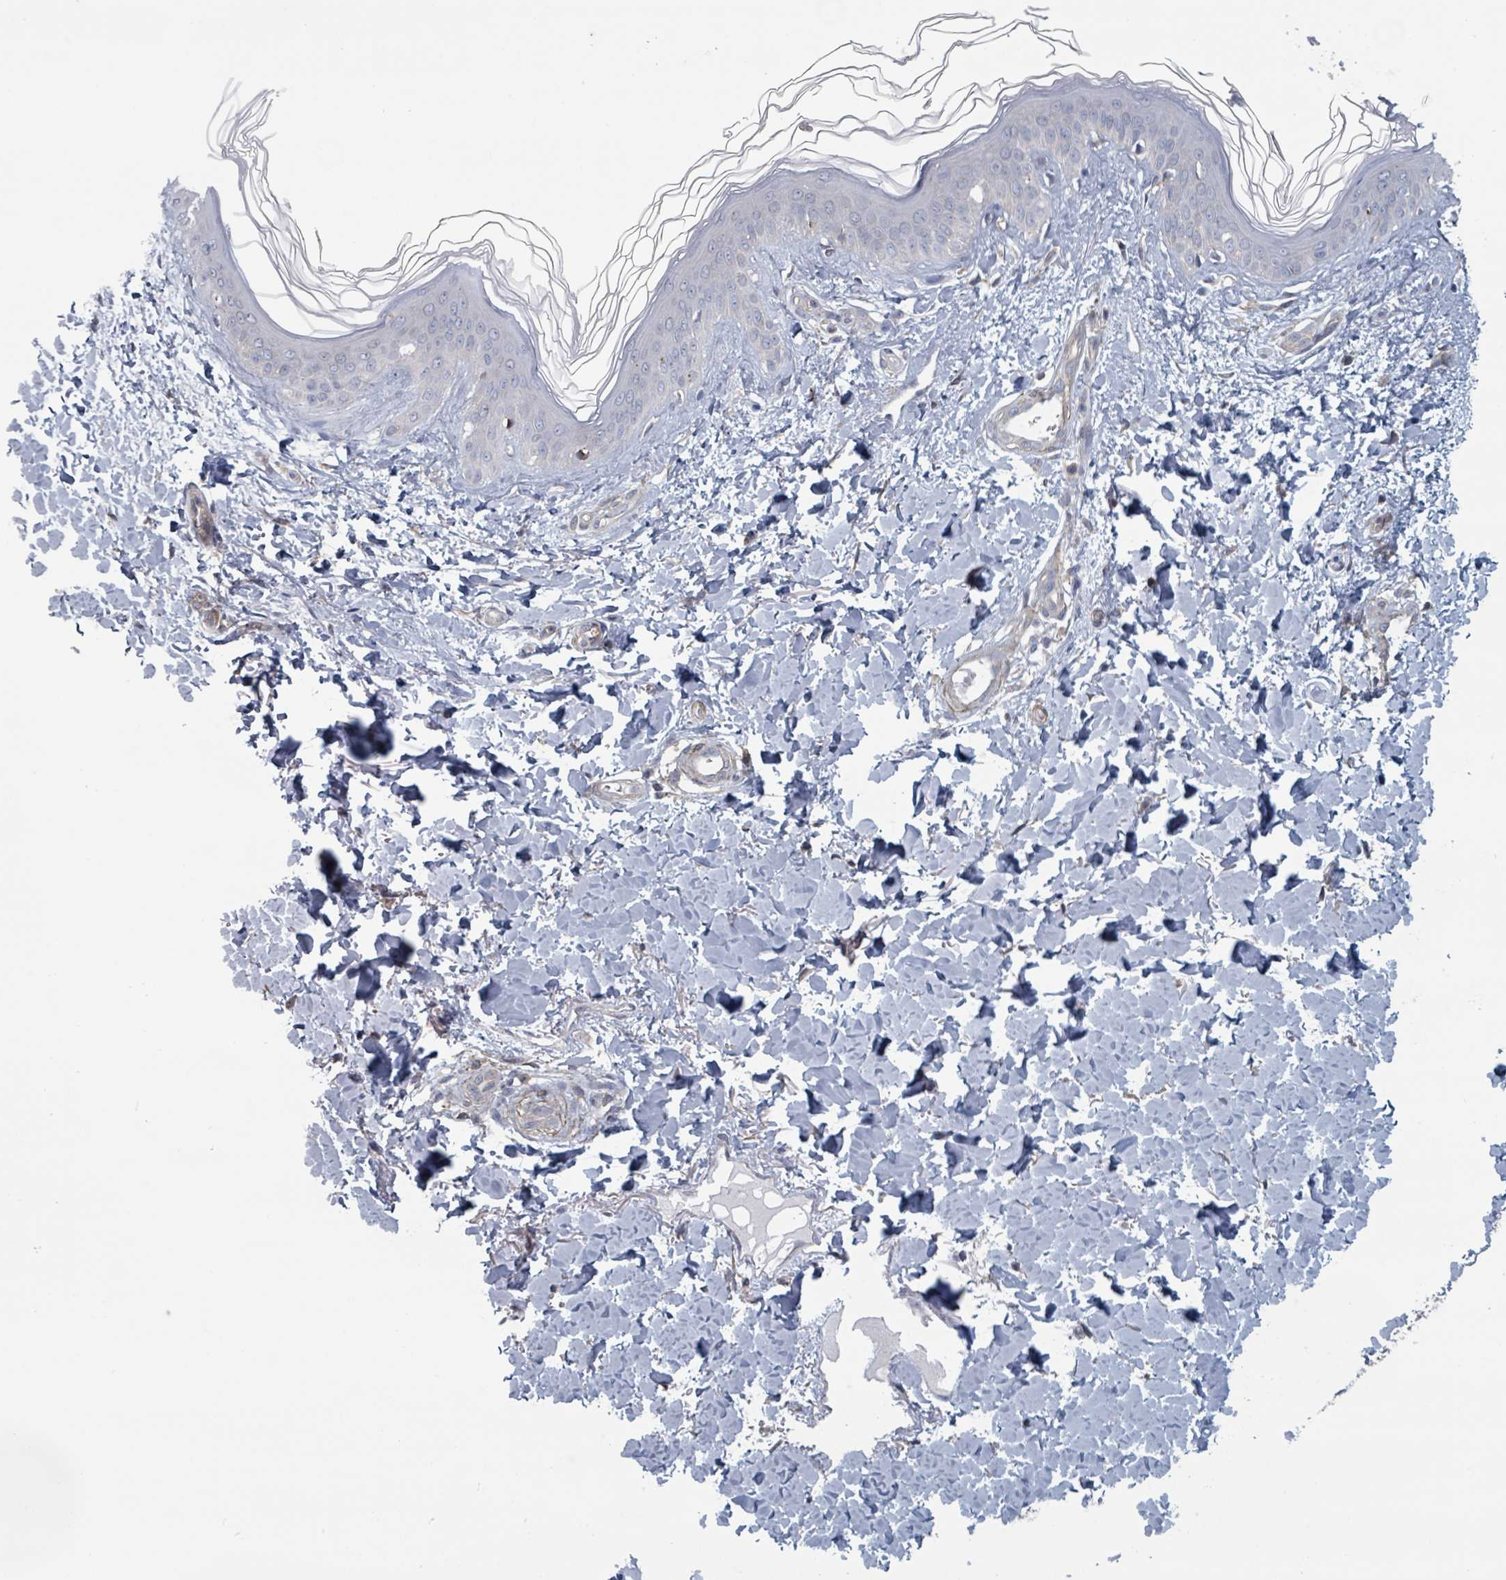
{"staining": {"intensity": "negative", "quantity": "none", "location": "none"}, "tissue": "skin", "cell_type": "Fibroblasts", "image_type": "normal", "snomed": [{"axis": "morphology", "description": "Normal tissue, NOS"}, {"axis": "topography", "description": "Skin"}], "caption": "An IHC photomicrograph of unremarkable skin is shown. There is no staining in fibroblasts of skin. Brightfield microscopy of immunohistochemistry stained with DAB (brown) and hematoxylin (blue), captured at high magnification.", "gene": "ADCK1", "patient": {"sex": "female", "age": 41}}